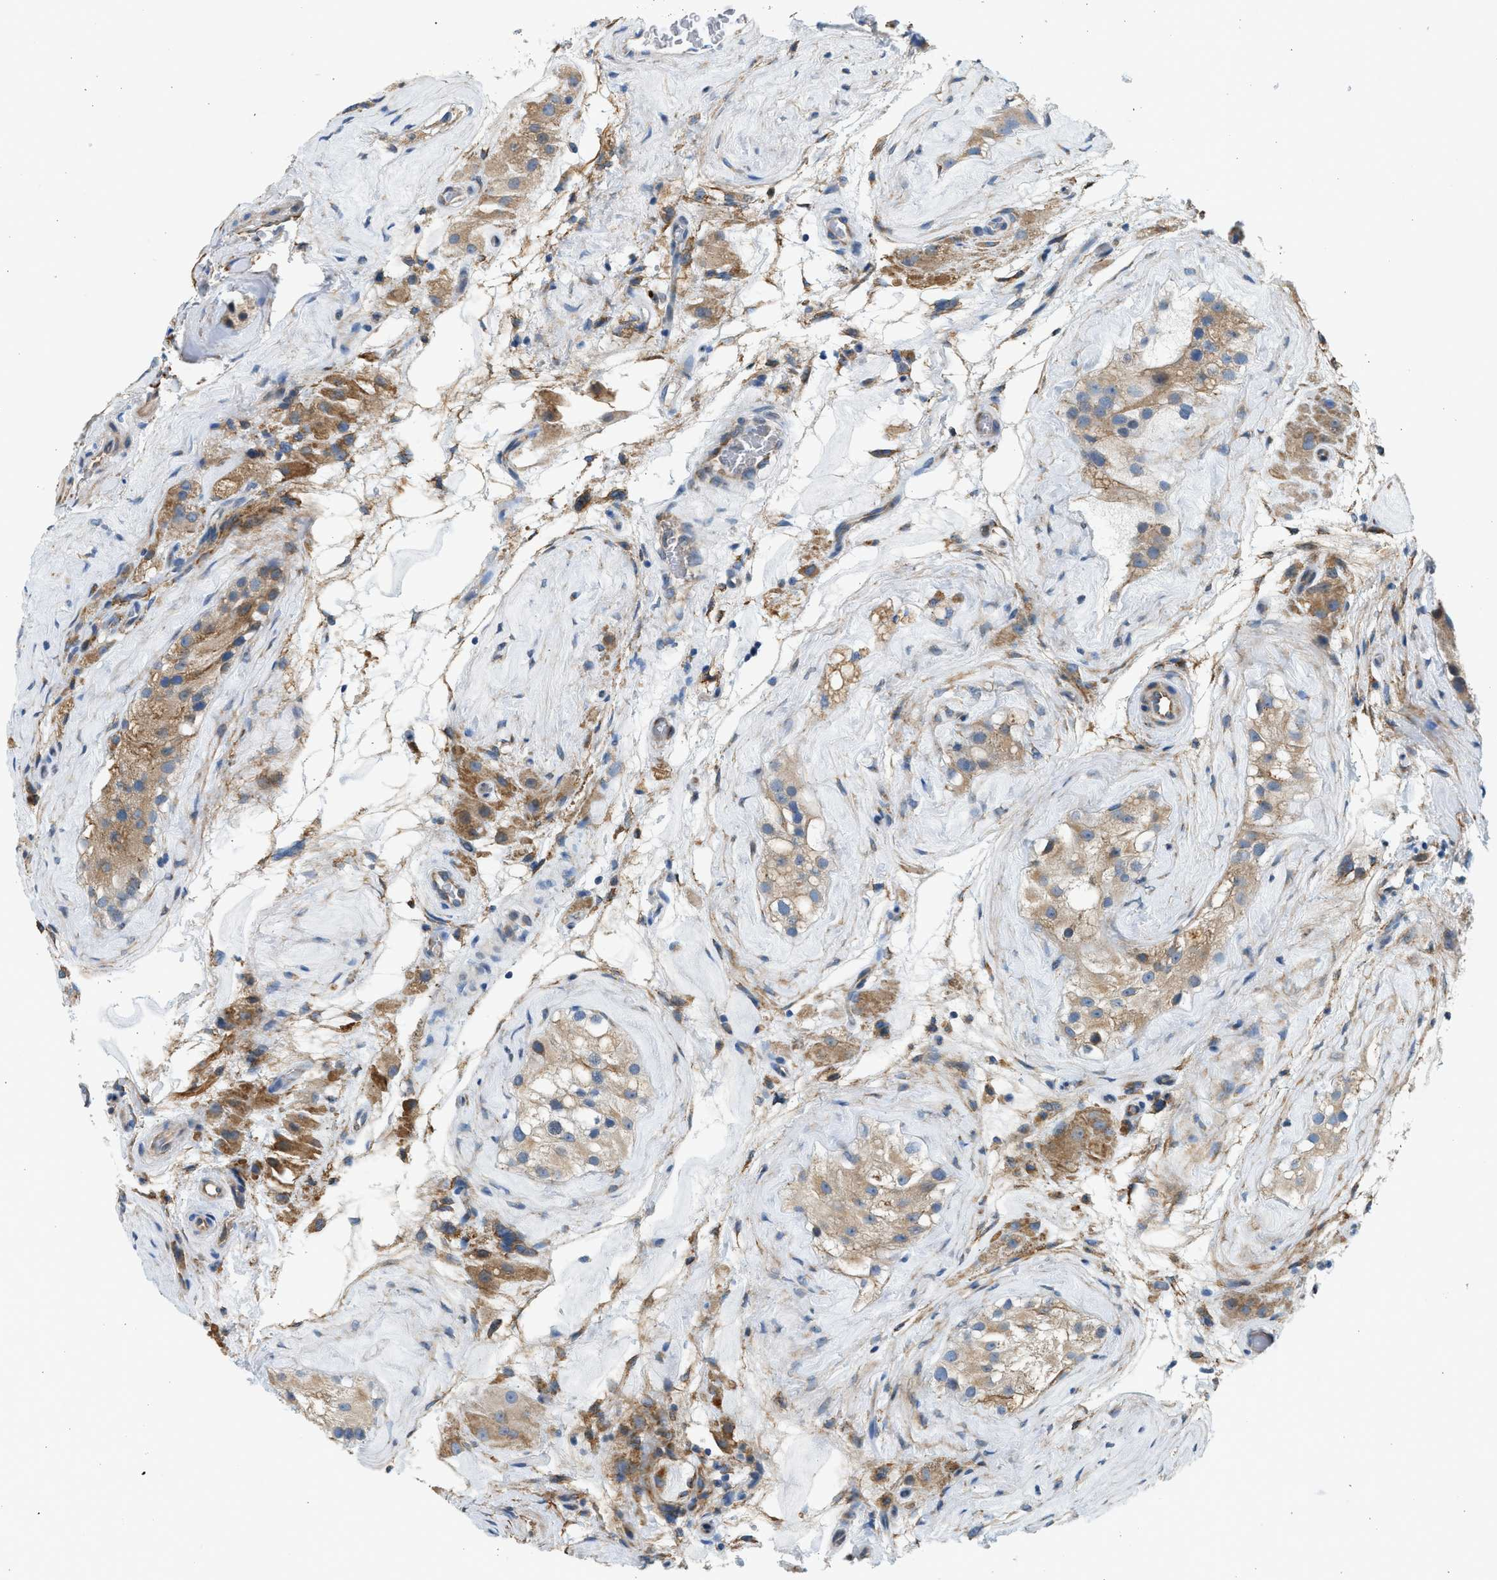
{"staining": {"intensity": "weak", "quantity": ">75%", "location": "cytoplasmic/membranous"}, "tissue": "testis", "cell_type": "Cells in seminiferous ducts", "image_type": "normal", "snomed": [{"axis": "morphology", "description": "Normal tissue, NOS"}, {"axis": "morphology", "description": "Seminoma, NOS"}, {"axis": "topography", "description": "Testis"}], "caption": "Protein expression by immunohistochemistry (IHC) displays weak cytoplasmic/membranous staining in approximately >75% of cells in seminiferous ducts in normal testis. (DAB (3,3'-diaminobenzidine) IHC with brightfield microscopy, high magnification).", "gene": "CNTN6", "patient": {"sex": "male", "age": 71}}